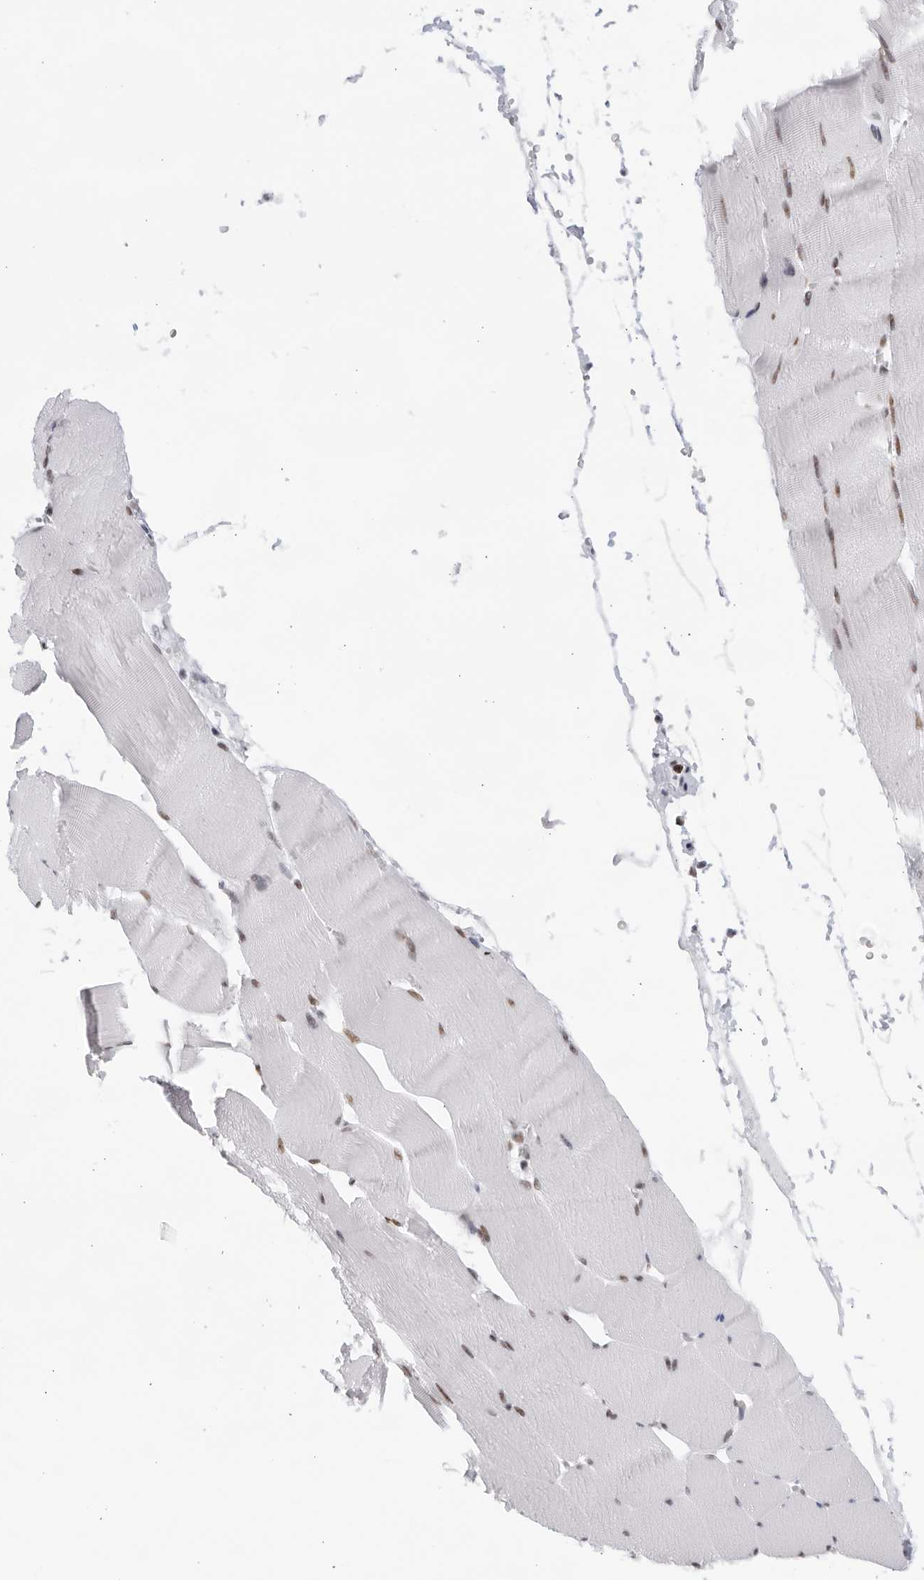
{"staining": {"intensity": "moderate", "quantity": ">75%", "location": "nuclear"}, "tissue": "skeletal muscle", "cell_type": "Myocytes", "image_type": "normal", "snomed": [{"axis": "morphology", "description": "Normal tissue, NOS"}, {"axis": "topography", "description": "Skeletal muscle"}], "caption": "Myocytes reveal medium levels of moderate nuclear positivity in approximately >75% of cells in benign skeletal muscle. The protein of interest is stained brown, and the nuclei are stained in blue (DAB (3,3'-diaminobenzidine) IHC with brightfield microscopy, high magnification).", "gene": "HP1BP3", "patient": {"sex": "male", "age": 62}}